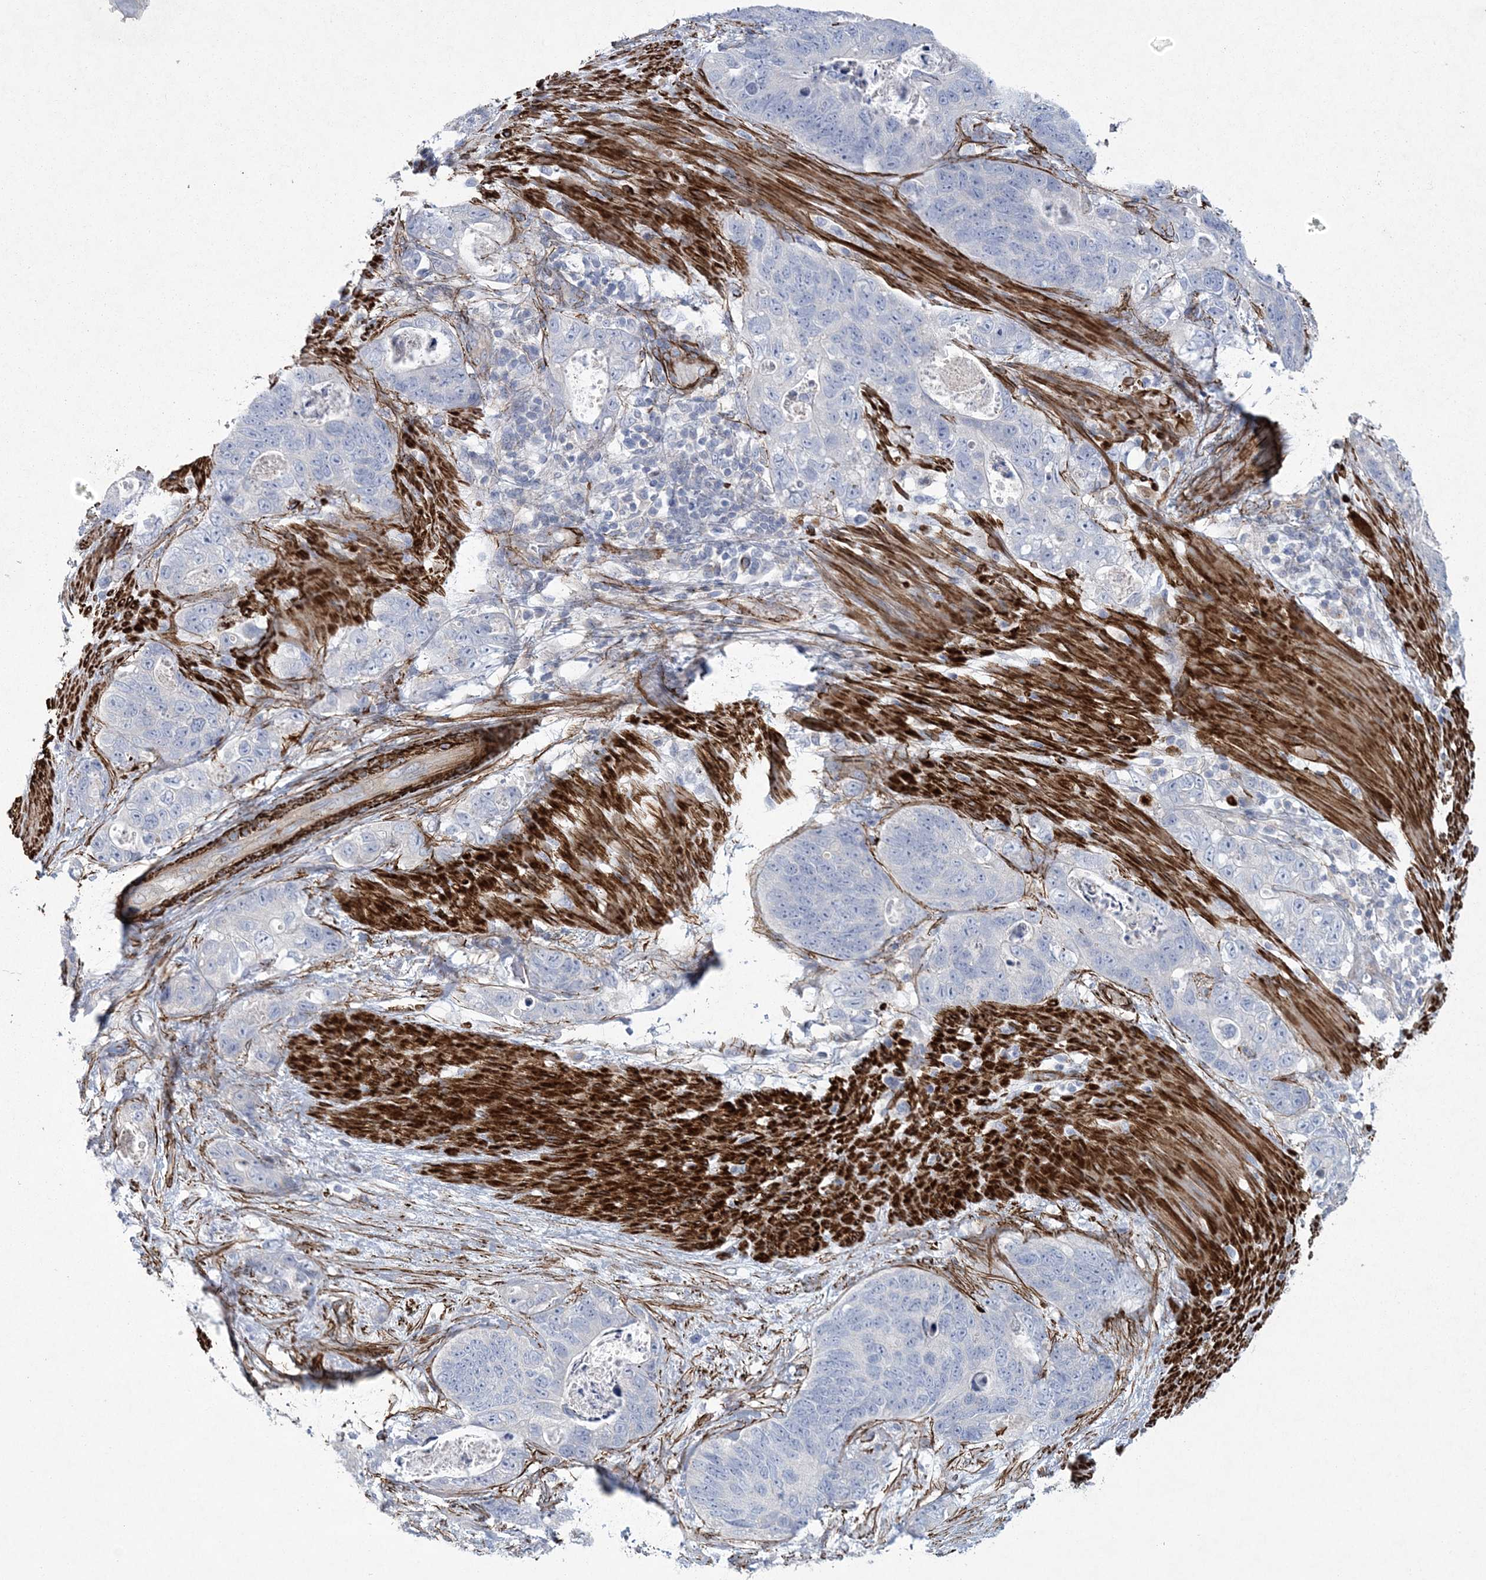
{"staining": {"intensity": "negative", "quantity": "none", "location": "none"}, "tissue": "stomach cancer", "cell_type": "Tumor cells", "image_type": "cancer", "snomed": [{"axis": "morphology", "description": "Normal tissue, NOS"}, {"axis": "morphology", "description": "Adenocarcinoma, NOS"}, {"axis": "topography", "description": "Stomach"}], "caption": "Tumor cells show no significant protein expression in stomach adenocarcinoma.", "gene": "ARSJ", "patient": {"sex": "female", "age": 89}}